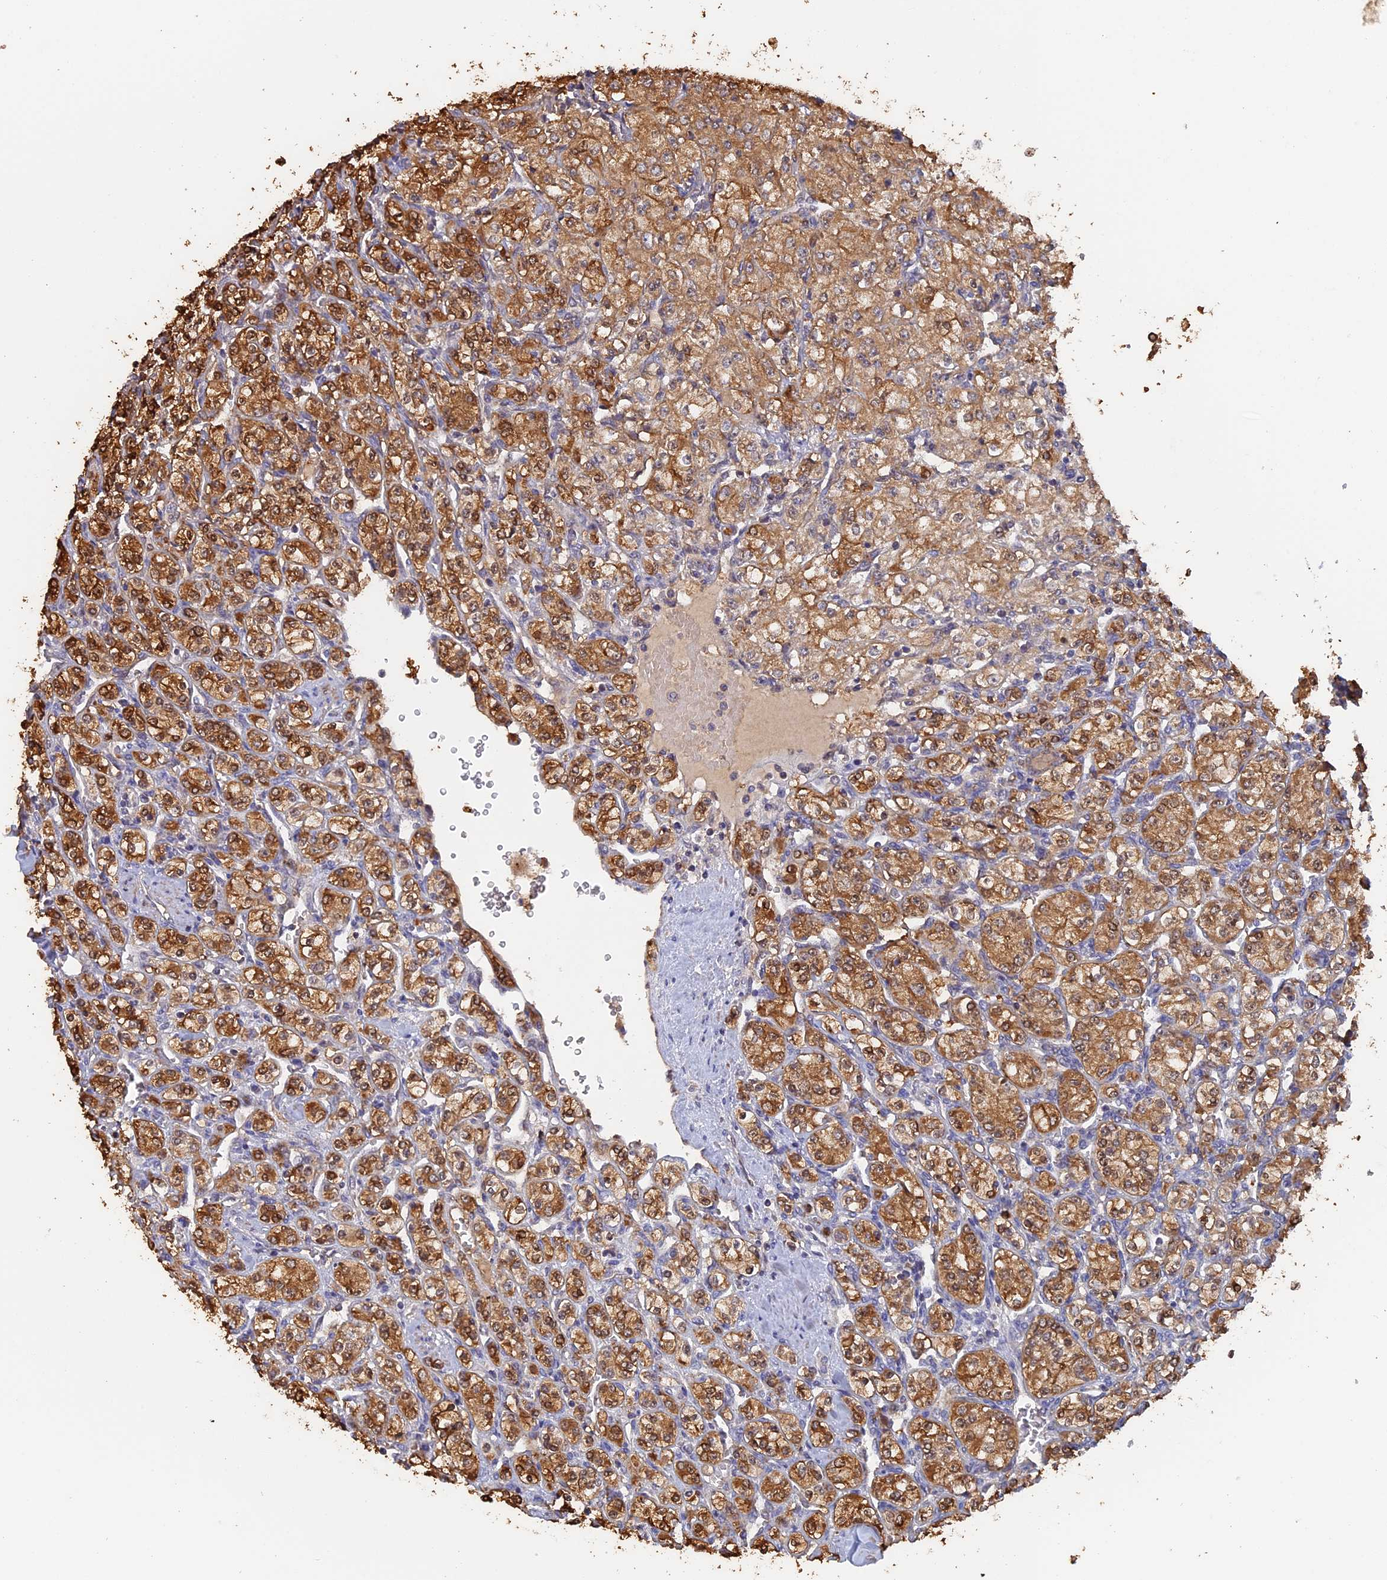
{"staining": {"intensity": "moderate", "quantity": ">75%", "location": "cytoplasmic/membranous"}, "tissue": "renal cancer", "cell_type": "Tumor cells", "image_type": "cancer", "snomed": [{"axis": "morphology", "description": "Adenocarcinoma, NOS"}, {"axis": "topography", "description": "Kidney"}], "caption": "Tumor cells show medium levels of moderate cytoplasmic/membranous staining in approximately >75% of cells in renal cancer.", "gene": "FAM98C", "patient": {"sex": "male", "age": 77}}